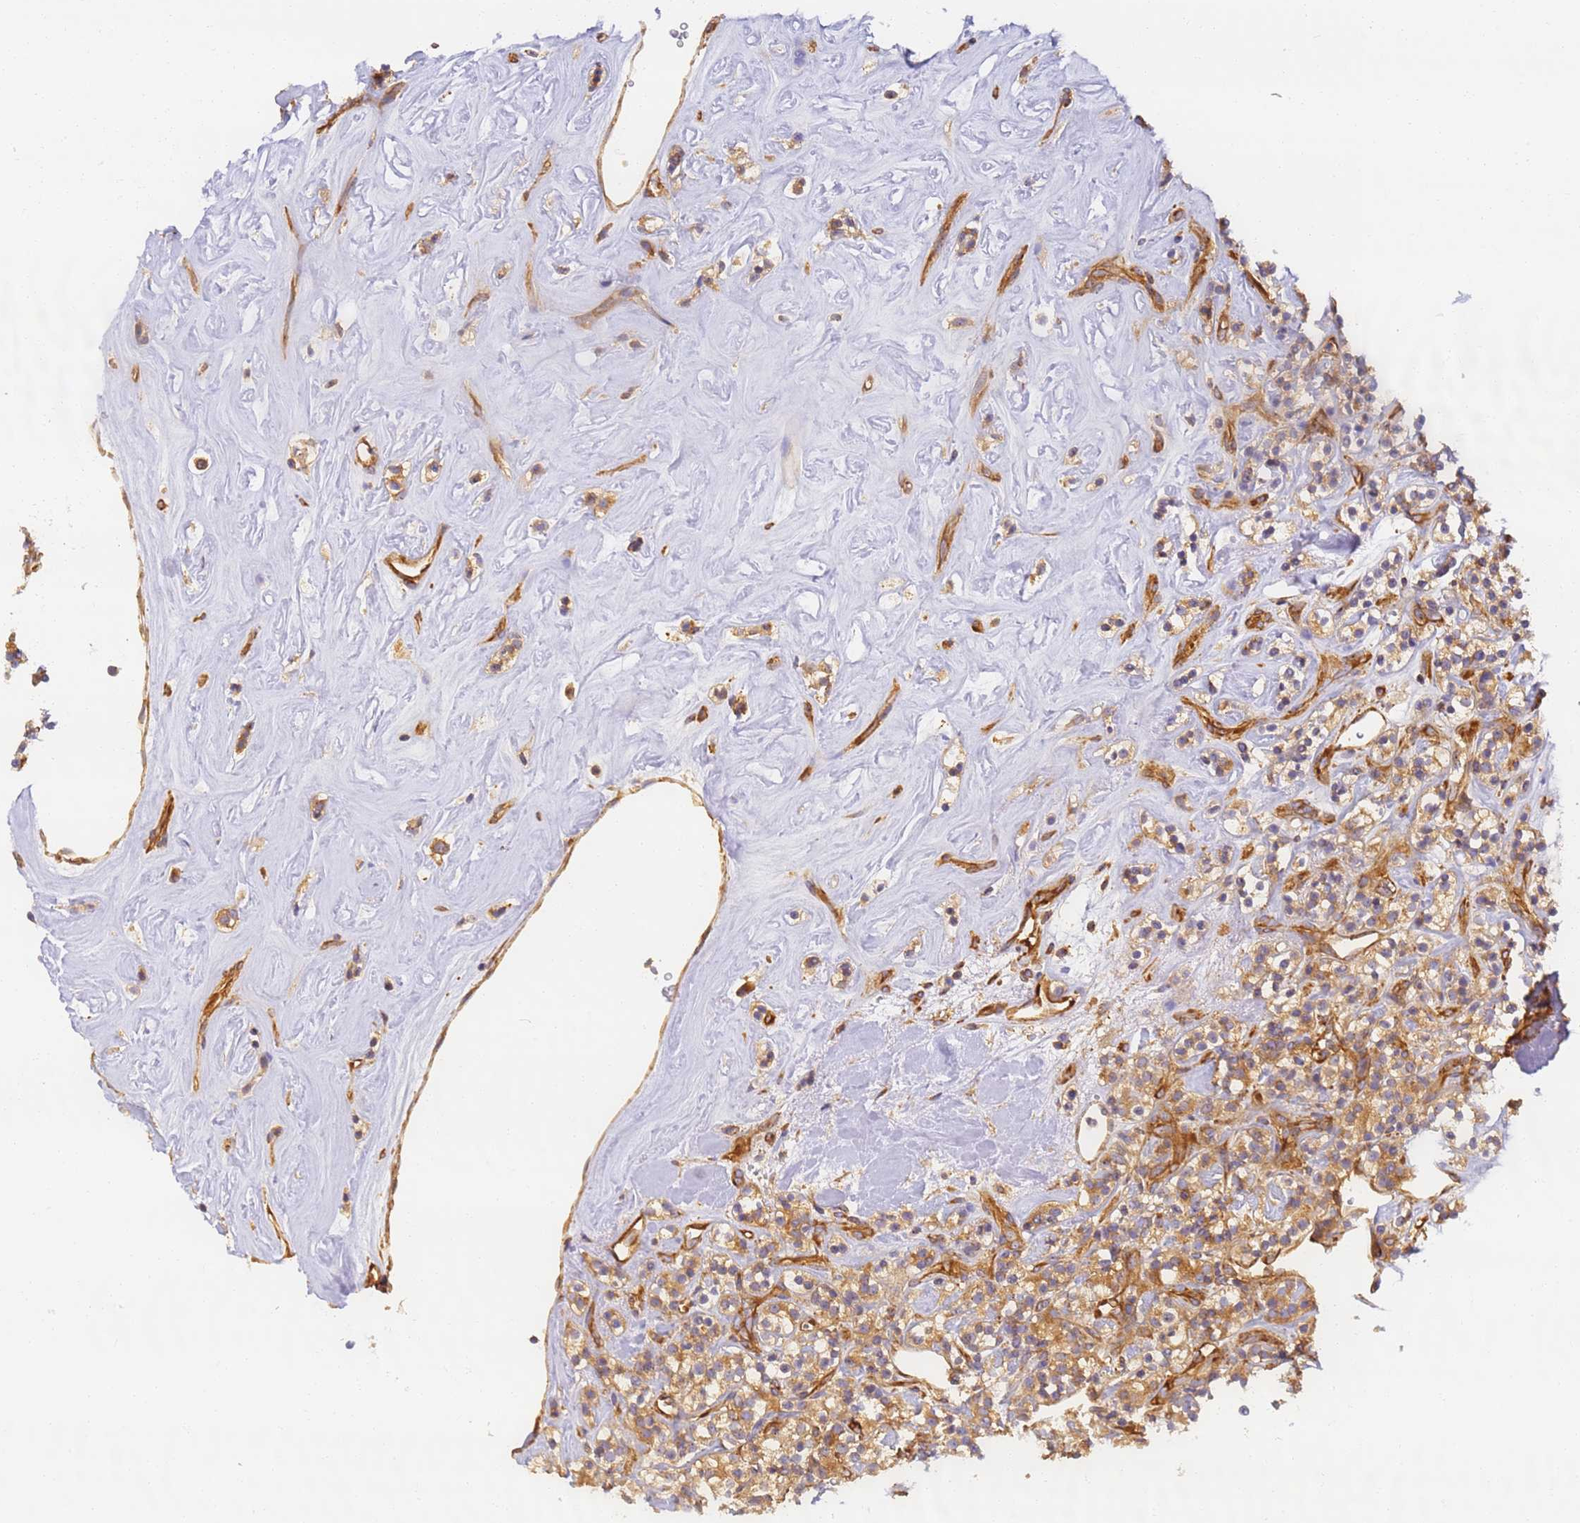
{"staining": {"intensity": "moderate", "quantity": ">75%", "location": "cytoplasmic/membranous"}, "tissue": "renal cancer", "cell_type": "Tumor cells", "image_type": "cancer", "snomed": [{"axis": "morphology", "description": "Adenocarcinoma, NOS"}, {"axis": "topography", "description": "Kidney"}], "caption": "Human renal cancer stained with a protein marker demonstrates moderate staining in tumor cells.", "gene": "DYNC1I2", "patient": {"sex": "male", "age": 77}}